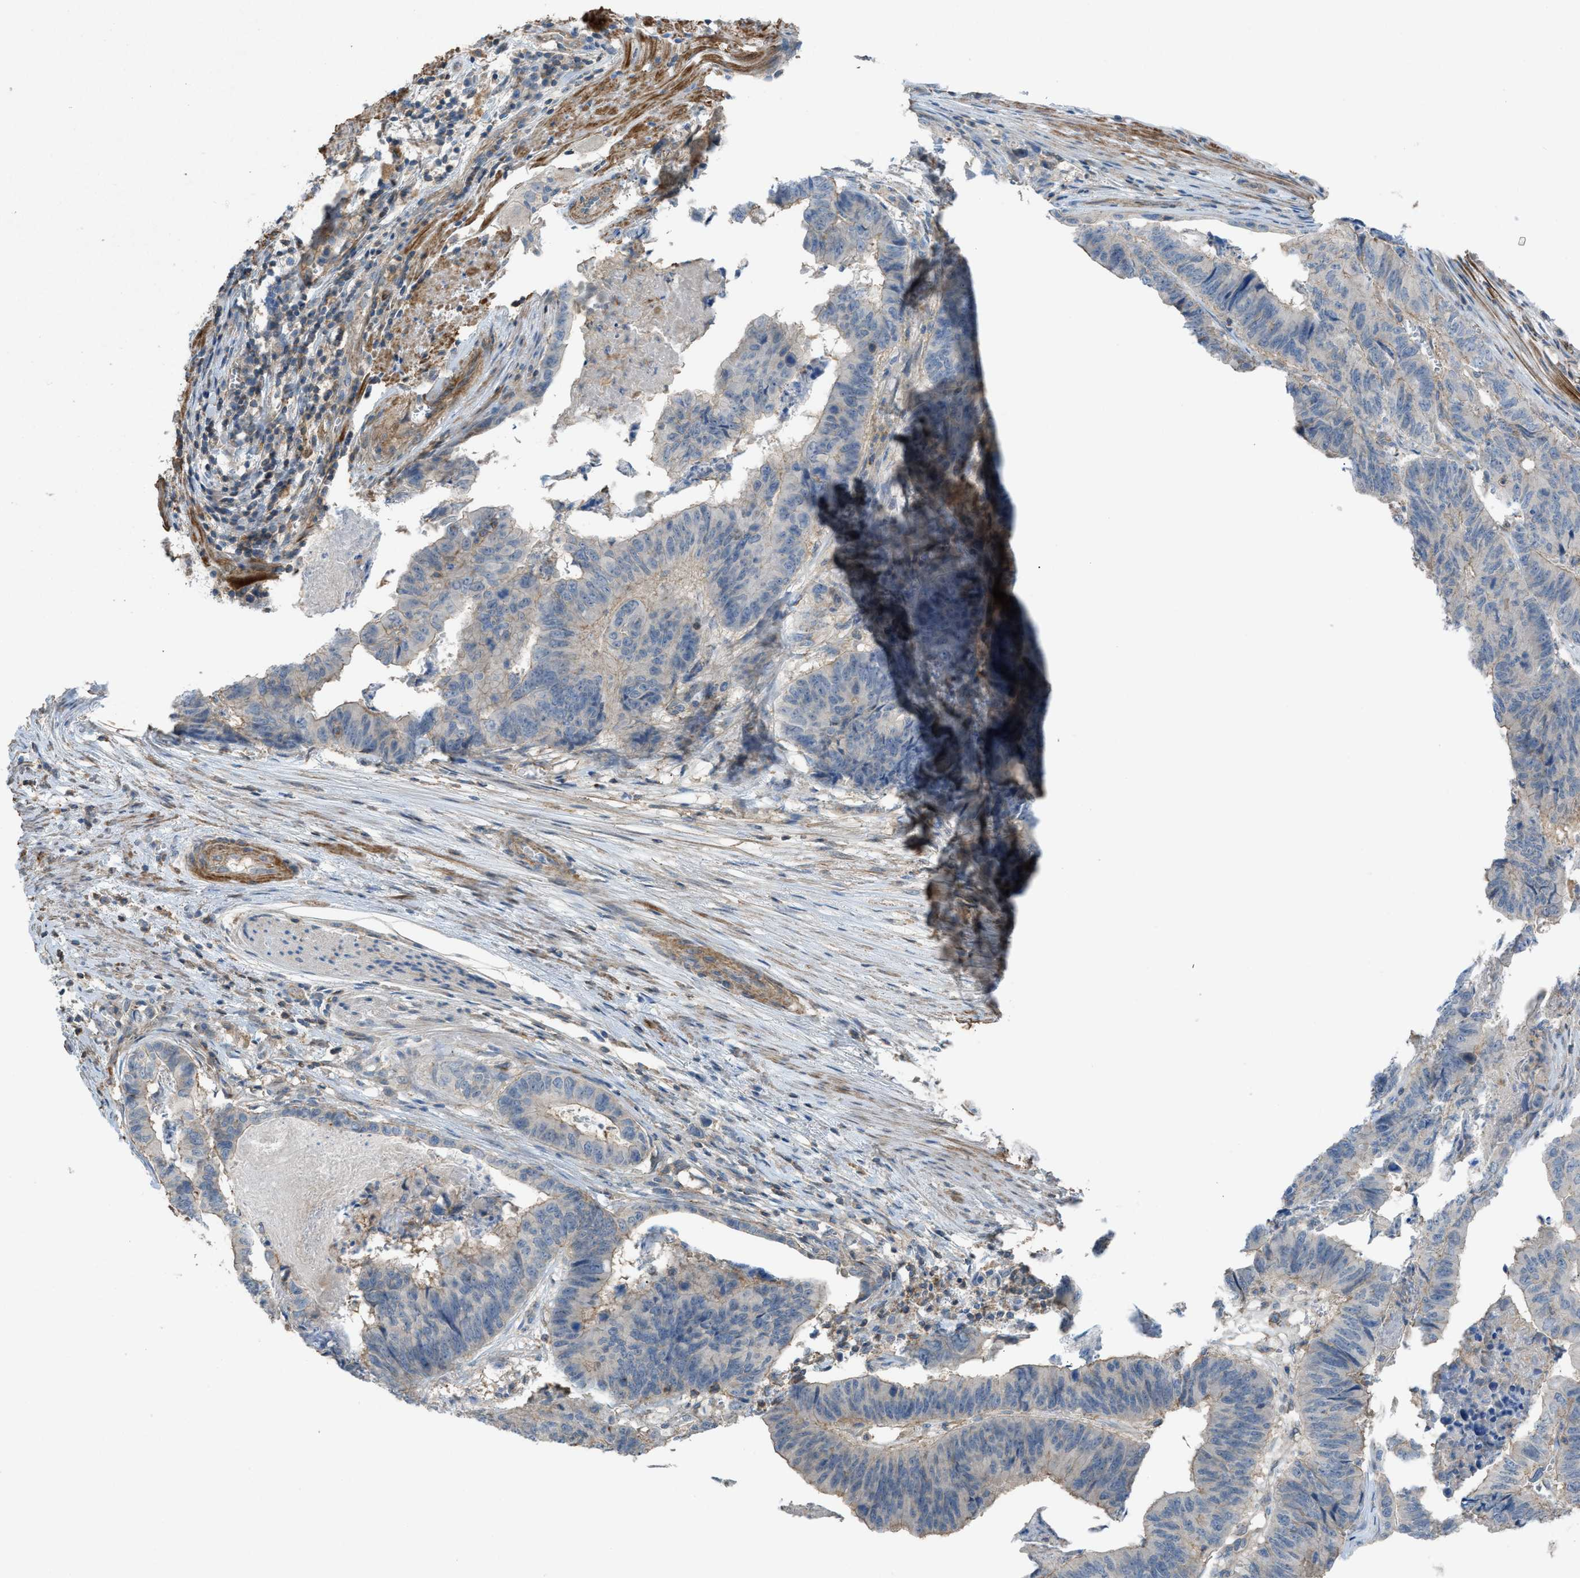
{"staining": {"intensity": "negative", "quantity": "none", "location": "none"}, "tissue": "stomach cancer", "cell_type": "Tumor cells", "image_type": "cancer", "snomed": [{"axis": "morphology", "description": "Adenocarcinoma, NOS"}, {"axis": "topography", "description": "Stomach, lower"}], "caption": "A histopathology image of stomach adenocarcinoma stained for a protein shows no brown staining in tumor cells.", "gene": "NCK2", "patient": {"sex": "male", "age": 77}}